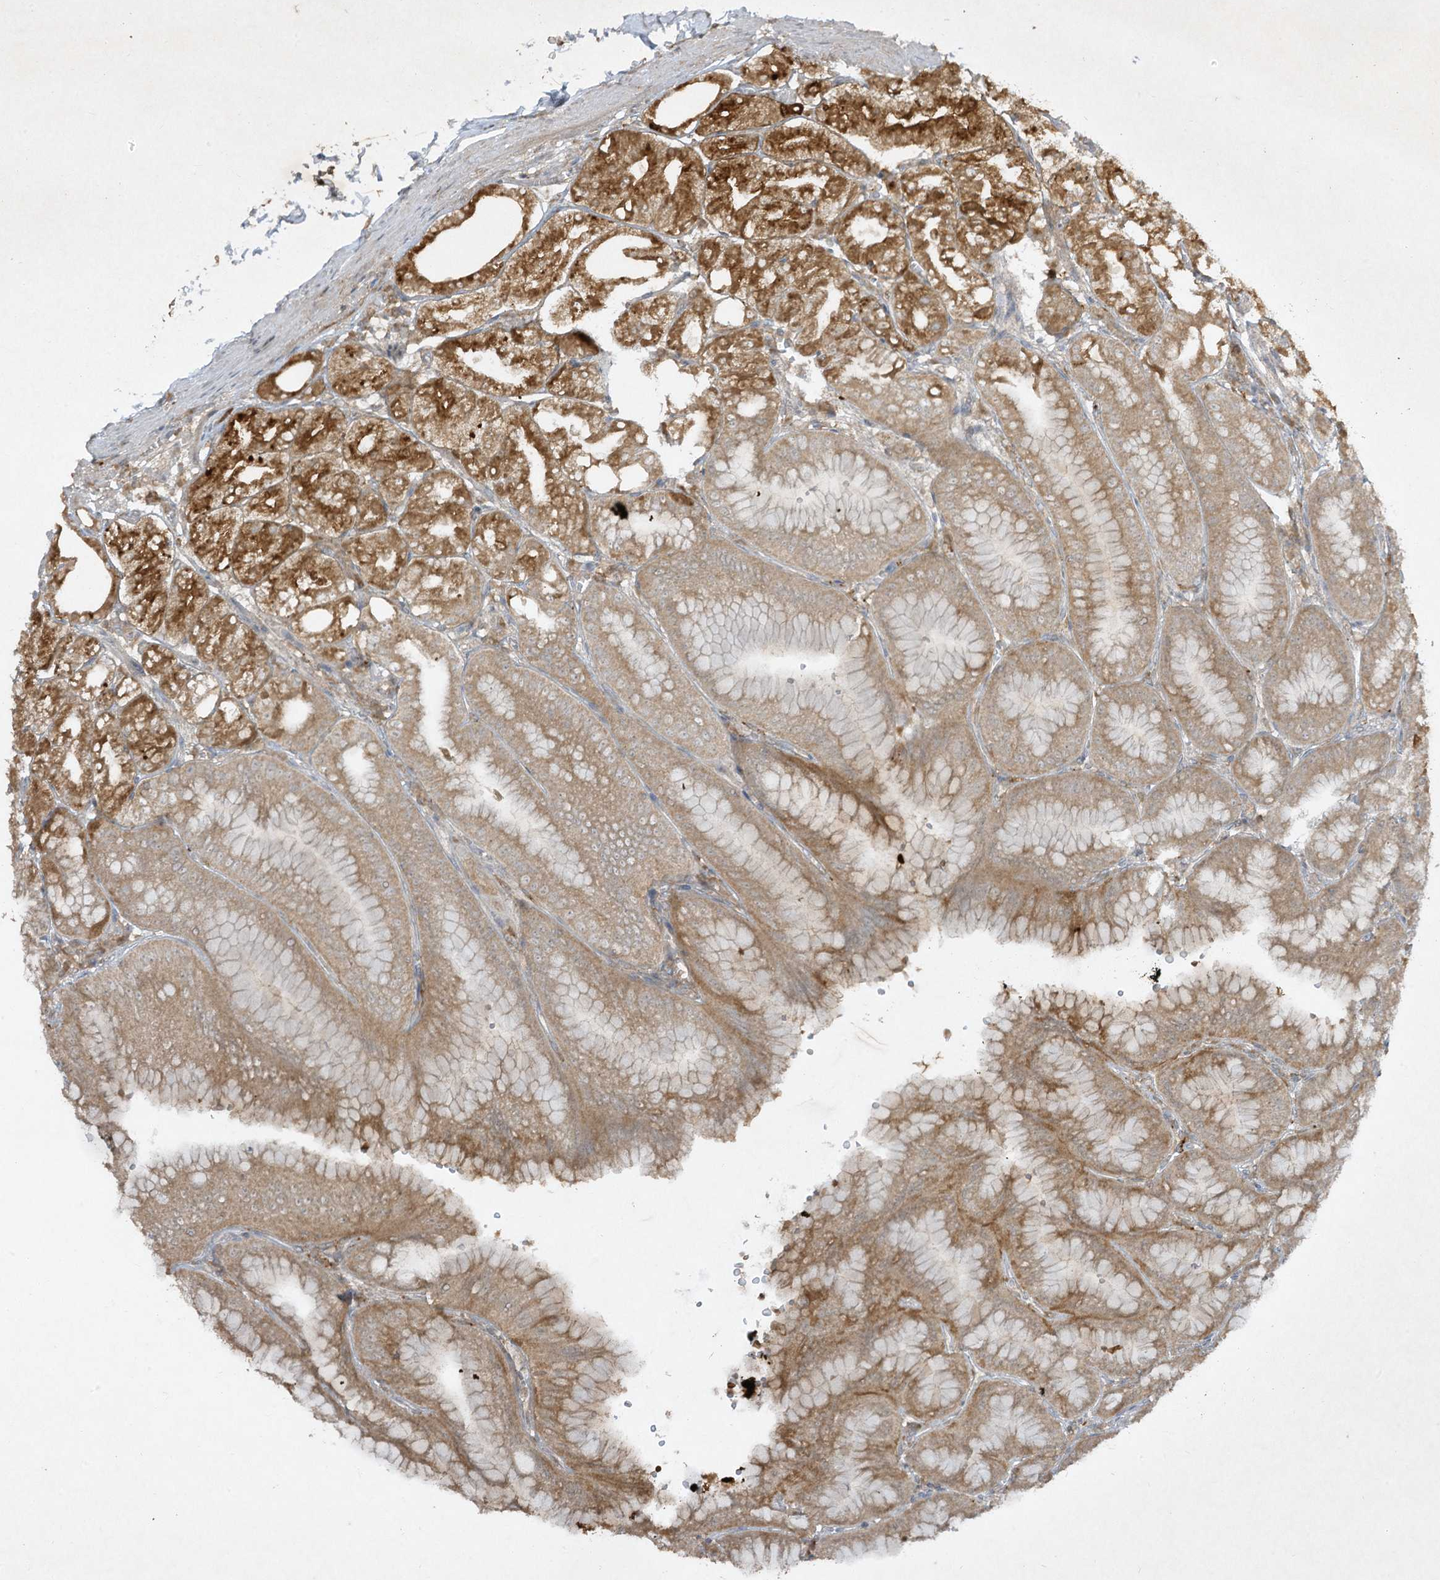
{"staining": {"intensity": "strong", "quantity": "25%-75%", "location": "cytoplasmic/membranous"}, "tissue": "stomach", "cell_type": "Glandular cells", "image_type": "normal", "snomed": [{"axis": "morphology", "description": "Normal tissue, NOS"}, {"axis": "topography", "description": "Stomach, lower"}], "caption": "Brown immunohistochemical staining in normal stomach shows strong cytoplasmic/membranous expression in about 25%-75% of glandular cells.", "gene": "LDAH", "patient": {"sex": "male", "age": 71}}